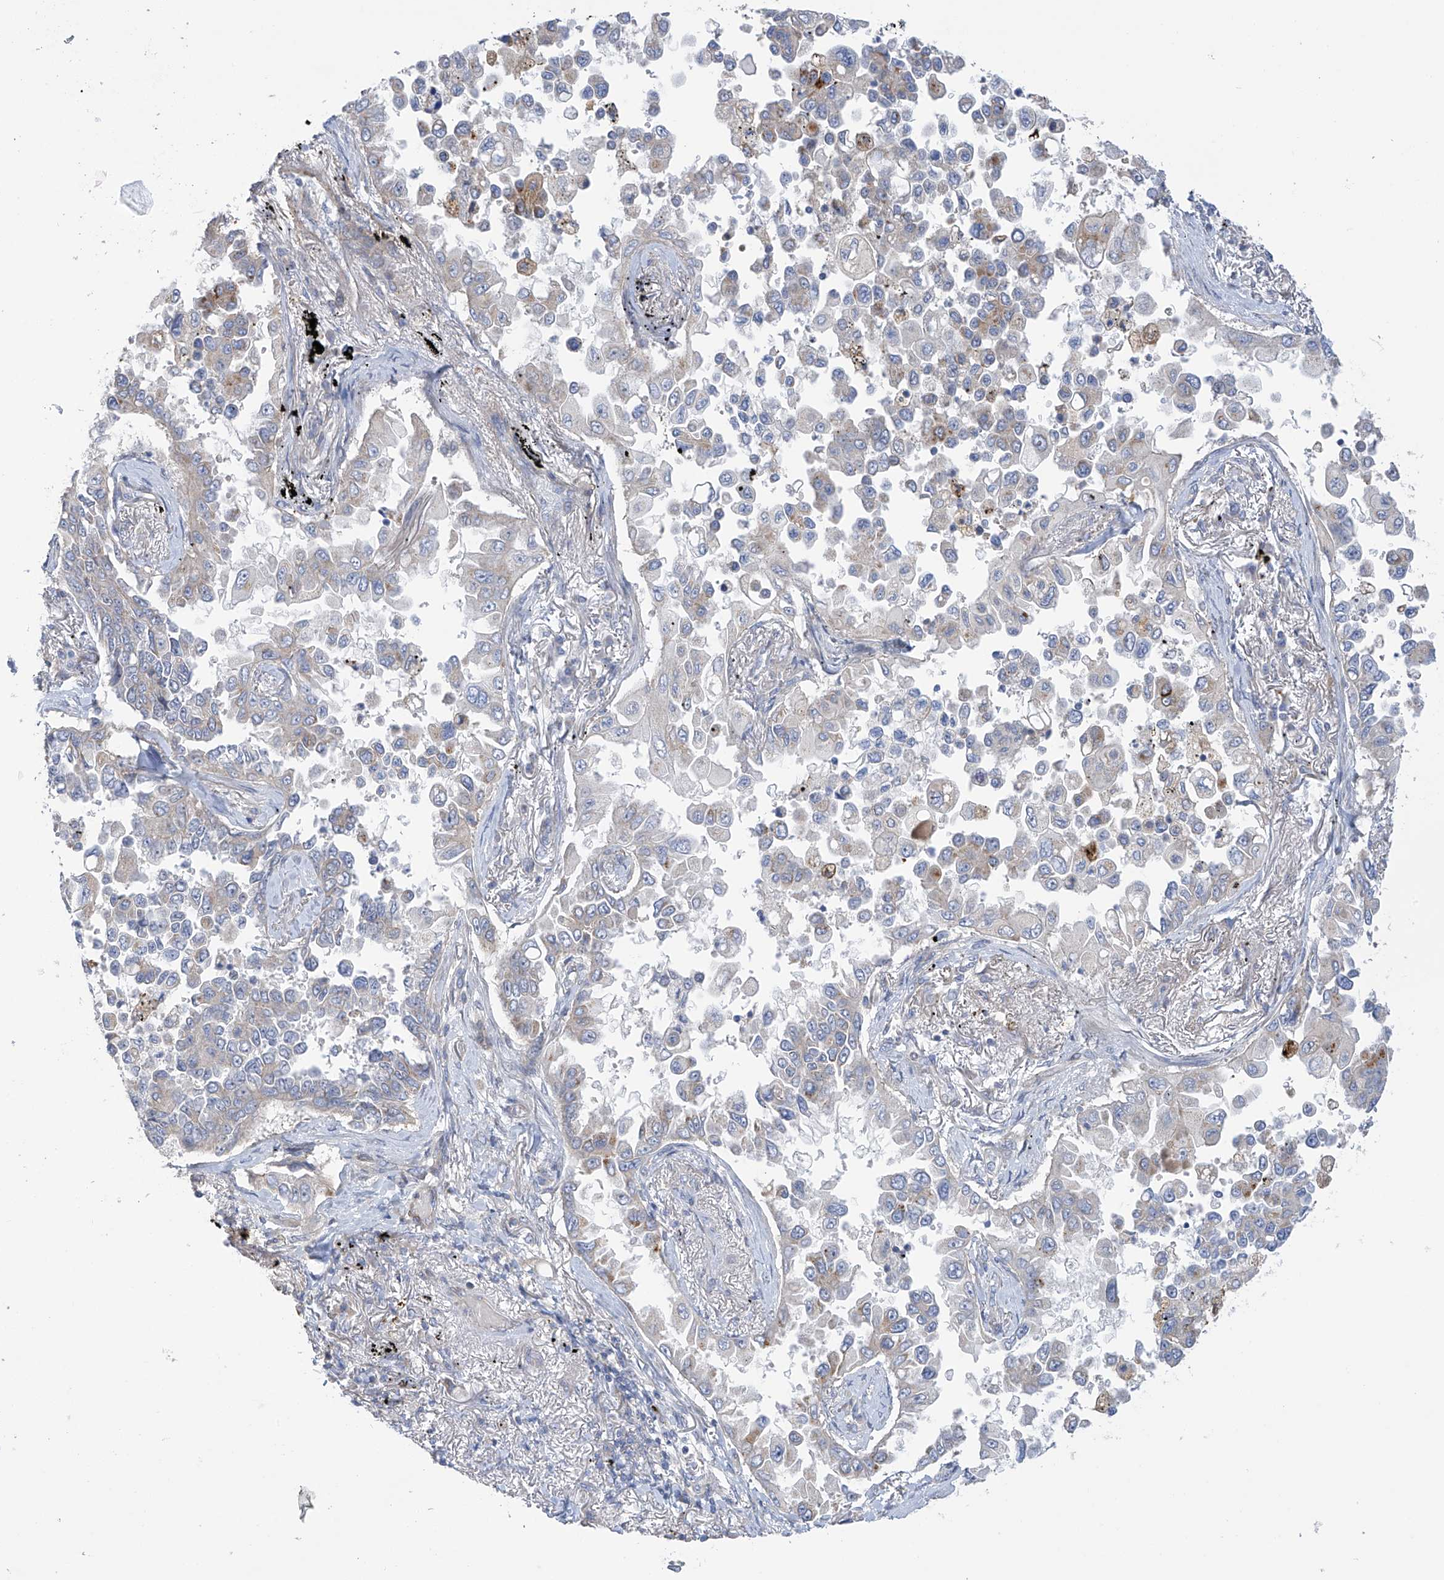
{"staining": {"intensity": "weak", "quantity": "<25%", "location": "cytoplasmic/membranous"}, "tissue": "lung cancer", "cell_type": "Tumor cells", "image_type": "cancer", "snomed": [{"axis": "morphology", "description": "Adenocarcinoma, NOS"}, {"axis": "topography", "description": "Lung"}], "caption": "DAB (3,3'-diaminobenzidine) immunohistochemical staining of human lung cancer displays no significant positivity in tumor cells.", "gene": "ZNF641", "patient": {"sex": "female", "age": 67}}